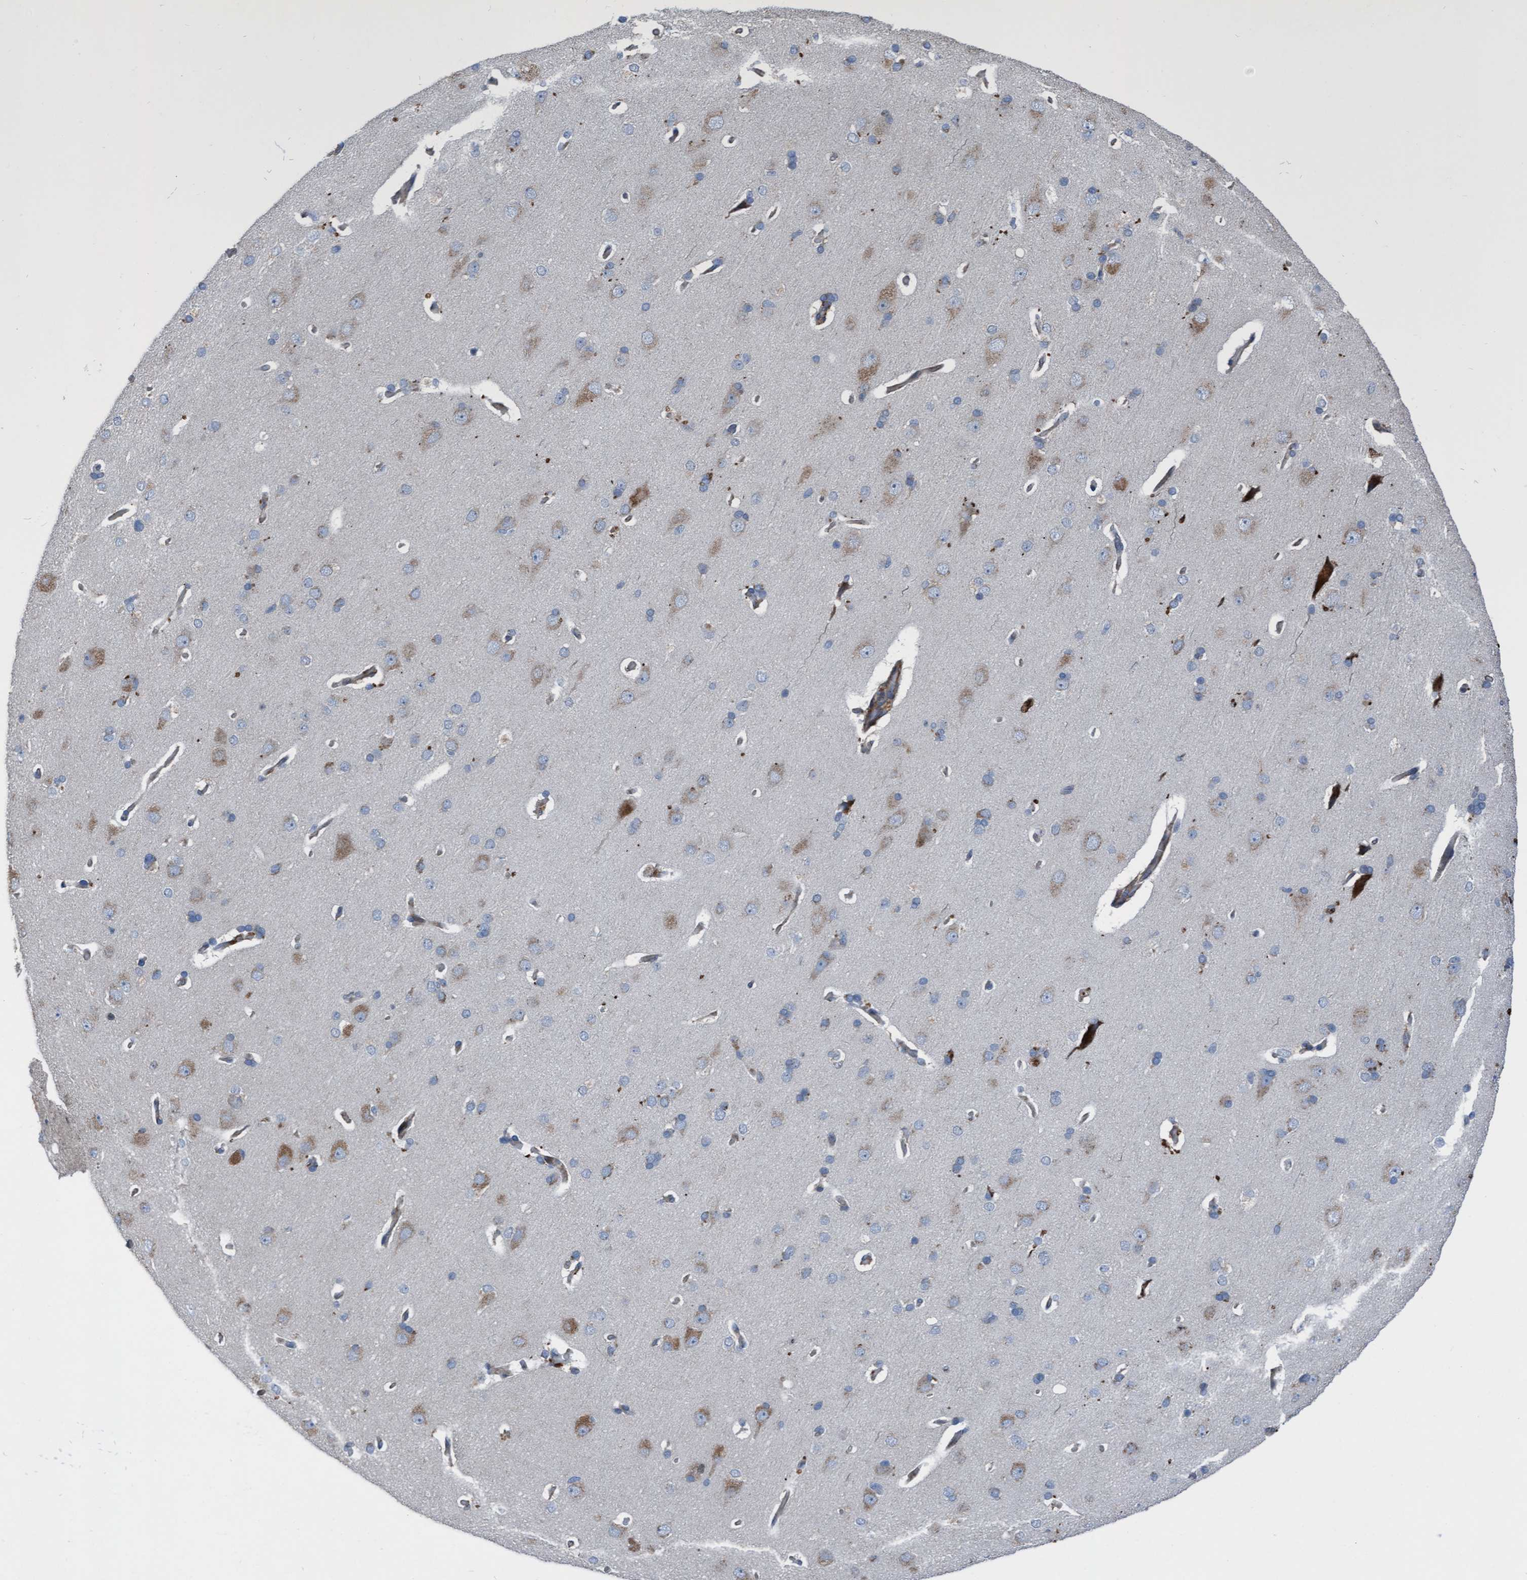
{"staining": {"intensity": "moderate", "quantity": ">75%", "location": "cytoplasmic/membranous"}, "tissue": "cerebral cortex", "cell_type": "Endothelial cells", "image_type": "normal", "snomed": [{"axis": "morphology", "description": "Normal tissue, NOS"}, {"axis": "topography", "description": "Cerebral cortex"}], "caption": "Immunohistochemical staining of benign human cerebral cortex exhibits >75% levels of moderate cytoplasmic/membranous protein staining in approximately >75% of endothelial cells. The staining was performed using DAB (3,3'-diaminobenzidine), with brown indicating positive protein expression. Nuclei are stained blue with hematoxylin.", "gene": "KLHL26", "patient": {"sex": "male", "age": 62}}